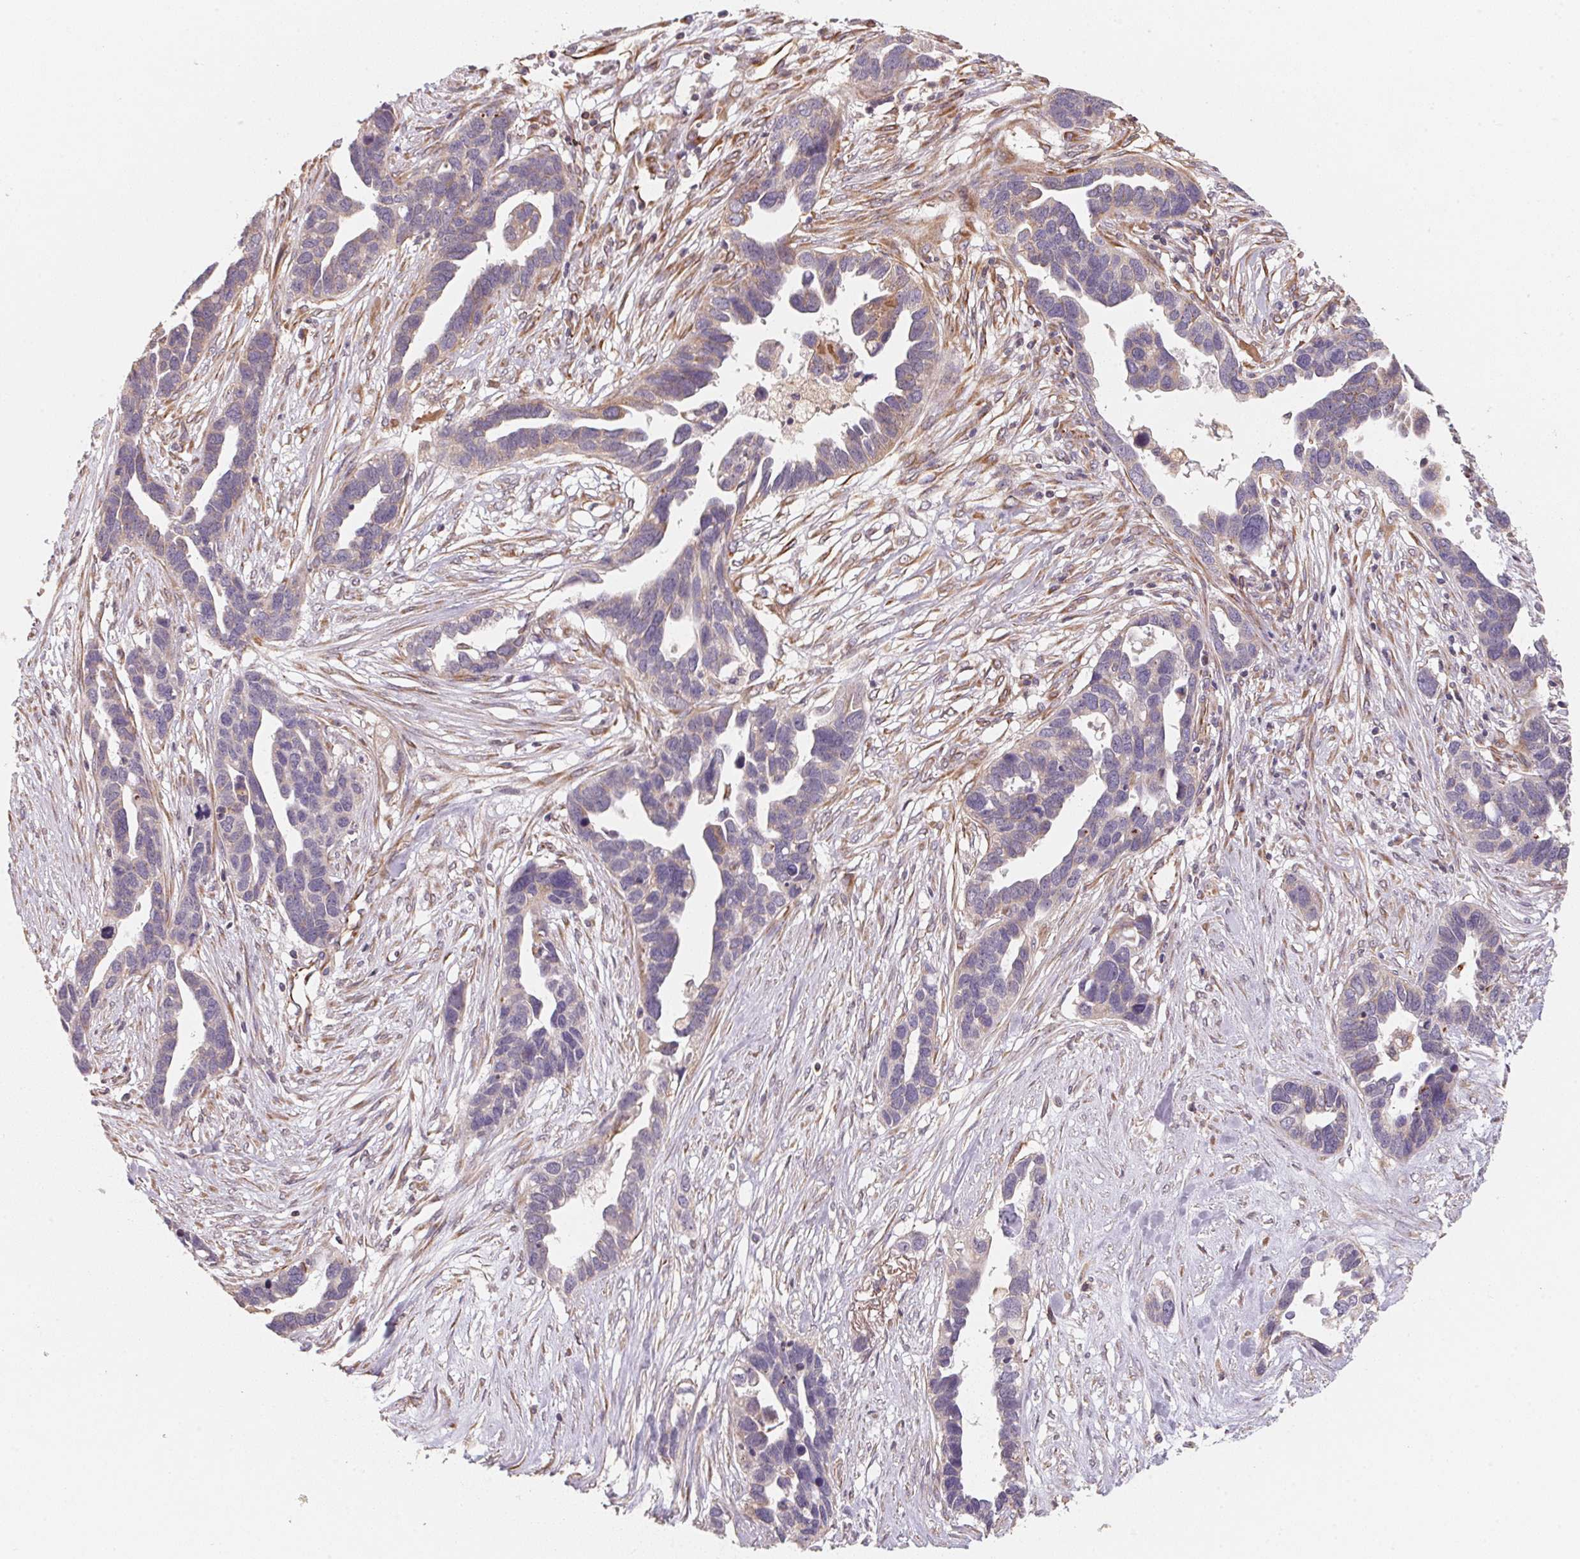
{"staining": {"intensity": "negative", "quantity": "none", "location": "none"}, "tissue": "ovarian cancer", "cell_type": "Tumor cells", "image_type": "cancer", "snomed": [{"axis": "morphology", "description": "Cystadenocarcinoma, serous, NOS"}, {"axis": "topography", "description": "Ovary"}], "caption": "DAB (3,3'-diaminobenzidine) immunohistochemical staining of ovarian cancer displays no significant positivity in tumor cells.", "gene": "TSPAN12", "patient": {"sex": "female", "age": 54}}